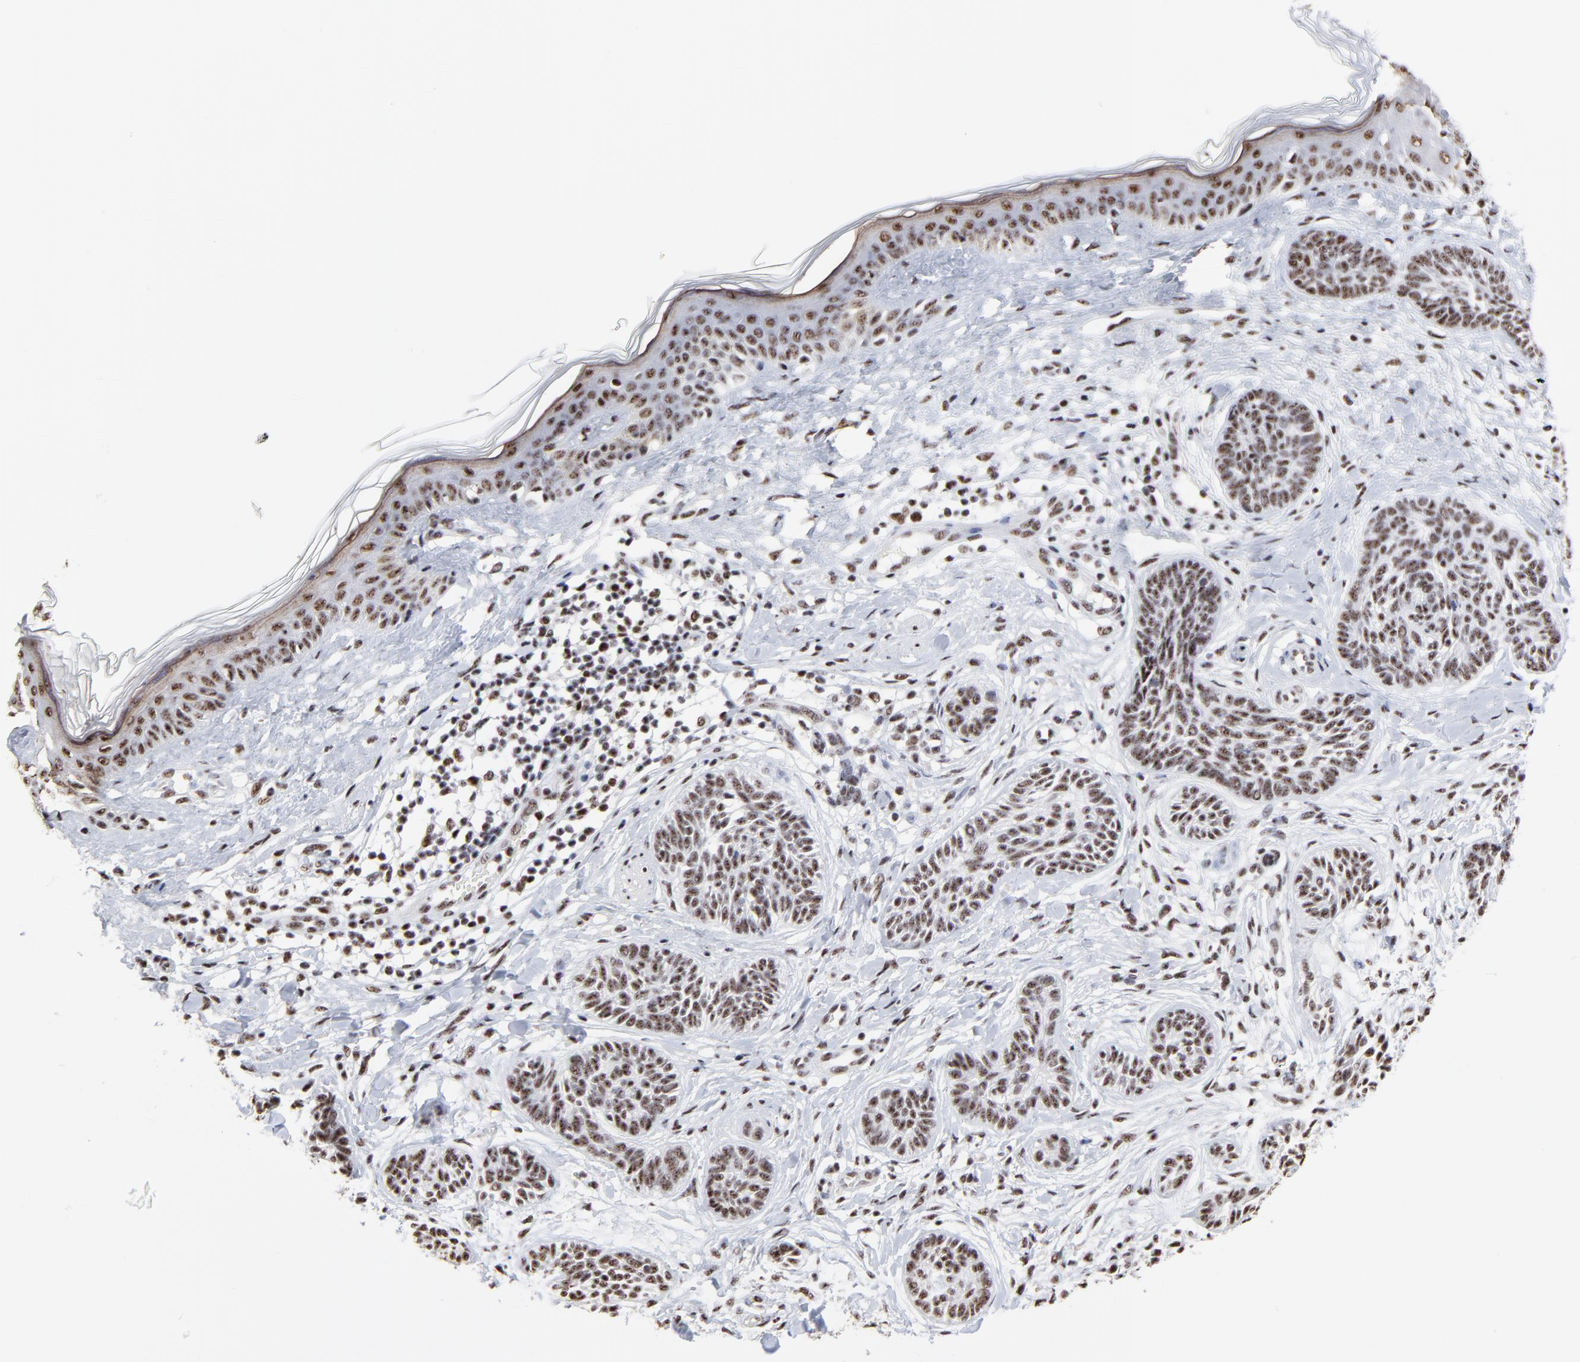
{"staining": {"intensity": "weak", "quantity": ">75%", "location": "nuclear"}, "tissue": "skin cancer", "cell_type": "Tumor cells", "image_type": "cancer", "snomed": [{"axis": "morphology", "description": "Normal tissue, NOS"}, {"axis": "morphology", "description": "Basal cell carcinoma"}, {"axis": "topography", "description": "Skin"}], "caption": "A low amount of weak nuclear positivity is seen in about >75% of tumor cells in basal cell carcinoma (skin) tissue.", "gene": "MBD4", "patient": {"sex": "male", "age": 63}}